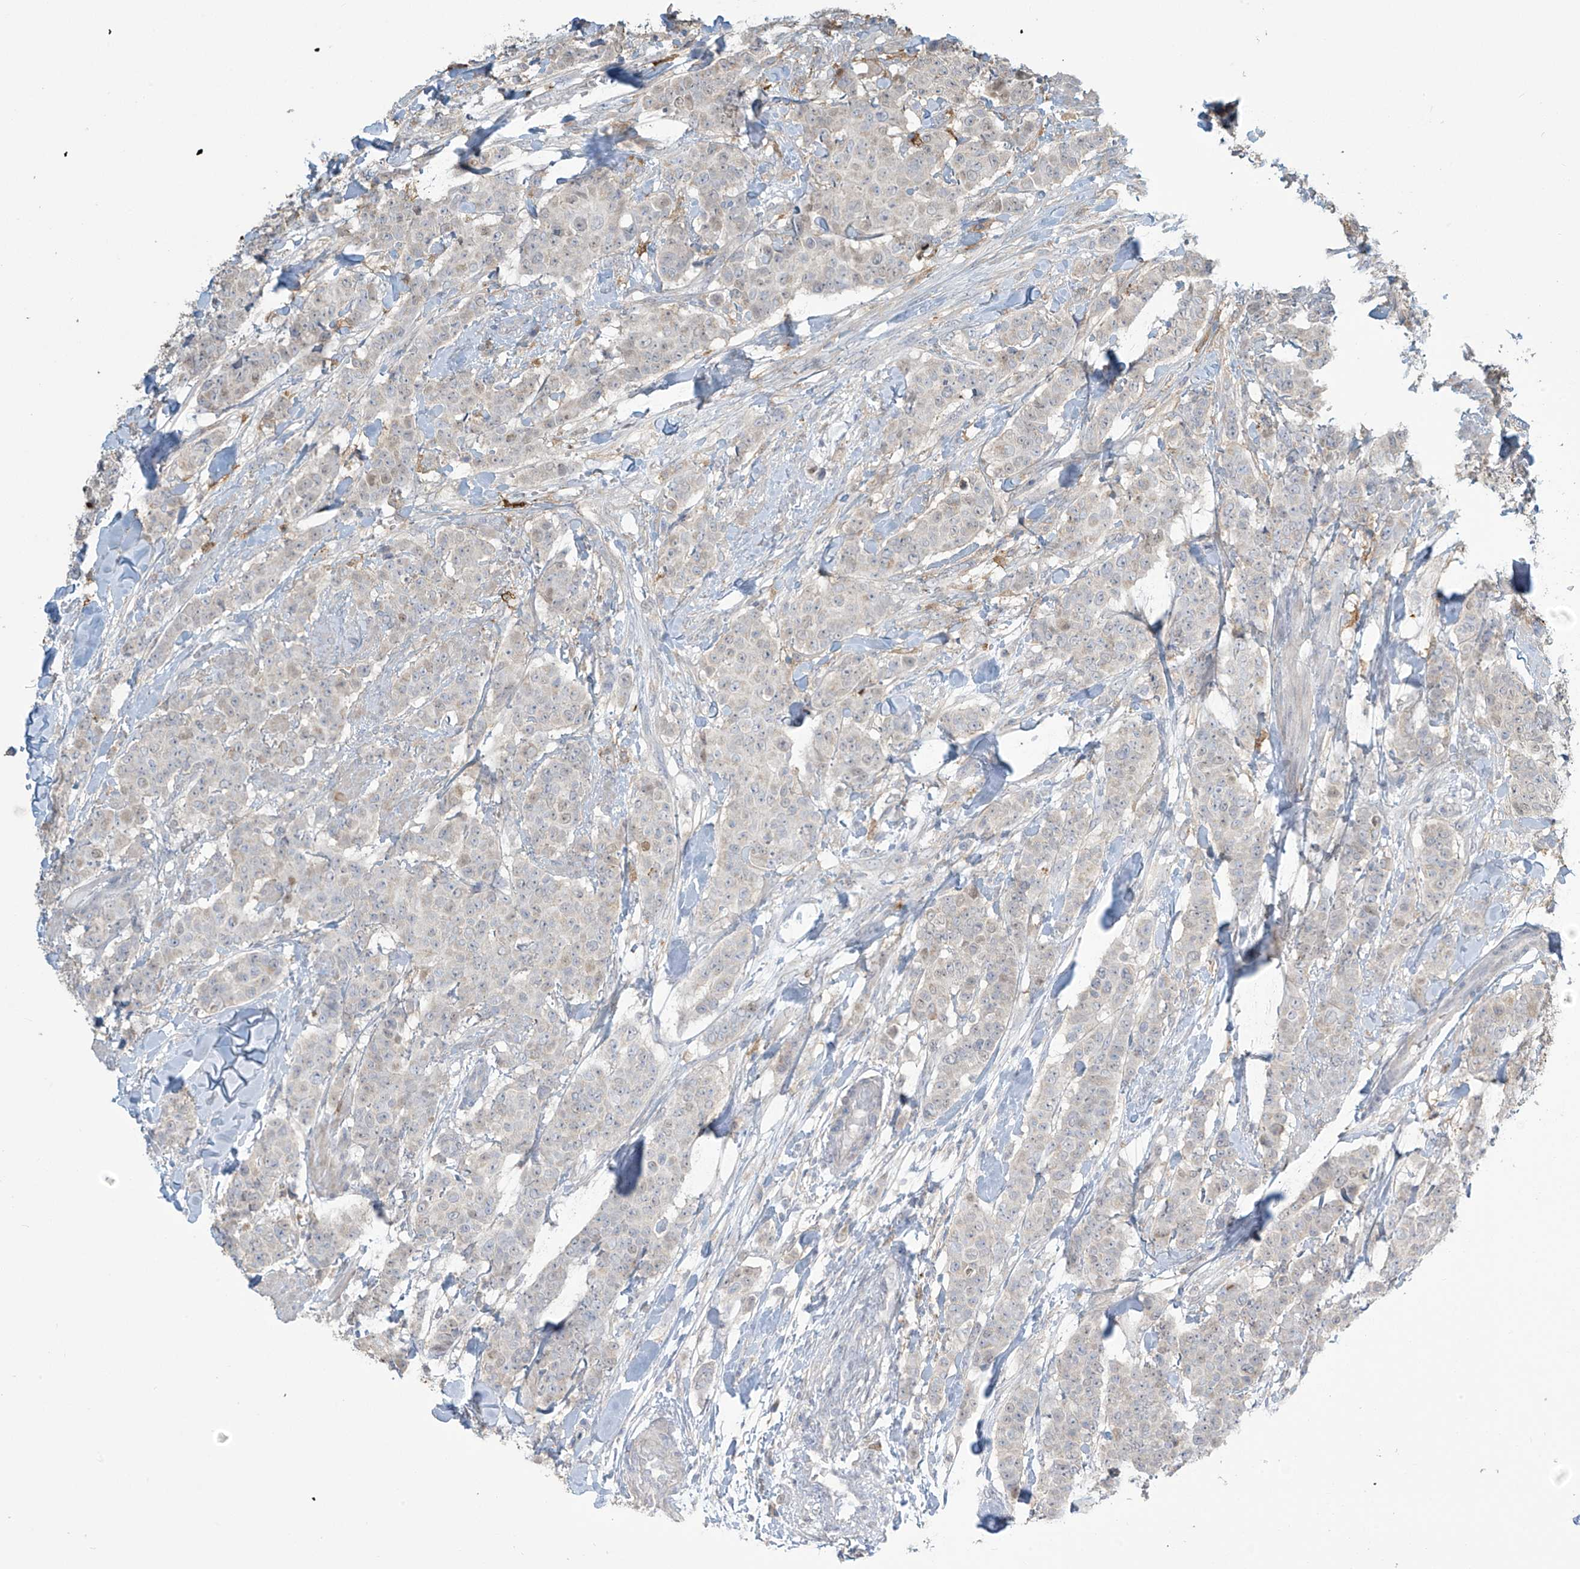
{"staining": {"intensity": "negative", "quantity": "none", "location": "none"}, "tissue": "breast cancer", "cell_type": "Tumor cells", "image_type": "cancer", "snomed": [{"axis": "morphology", "description": "Duct carcinoma"}, {"axis": "topography", "description": "Breast"}], "caption": "Immunohistochemistry histopathology image of human breast cancer stained for a protein (brown), which exhibits no positivity in tumor cells.", "gene": "TAGAP", "patient": {"sex": "female", "age": 40}}